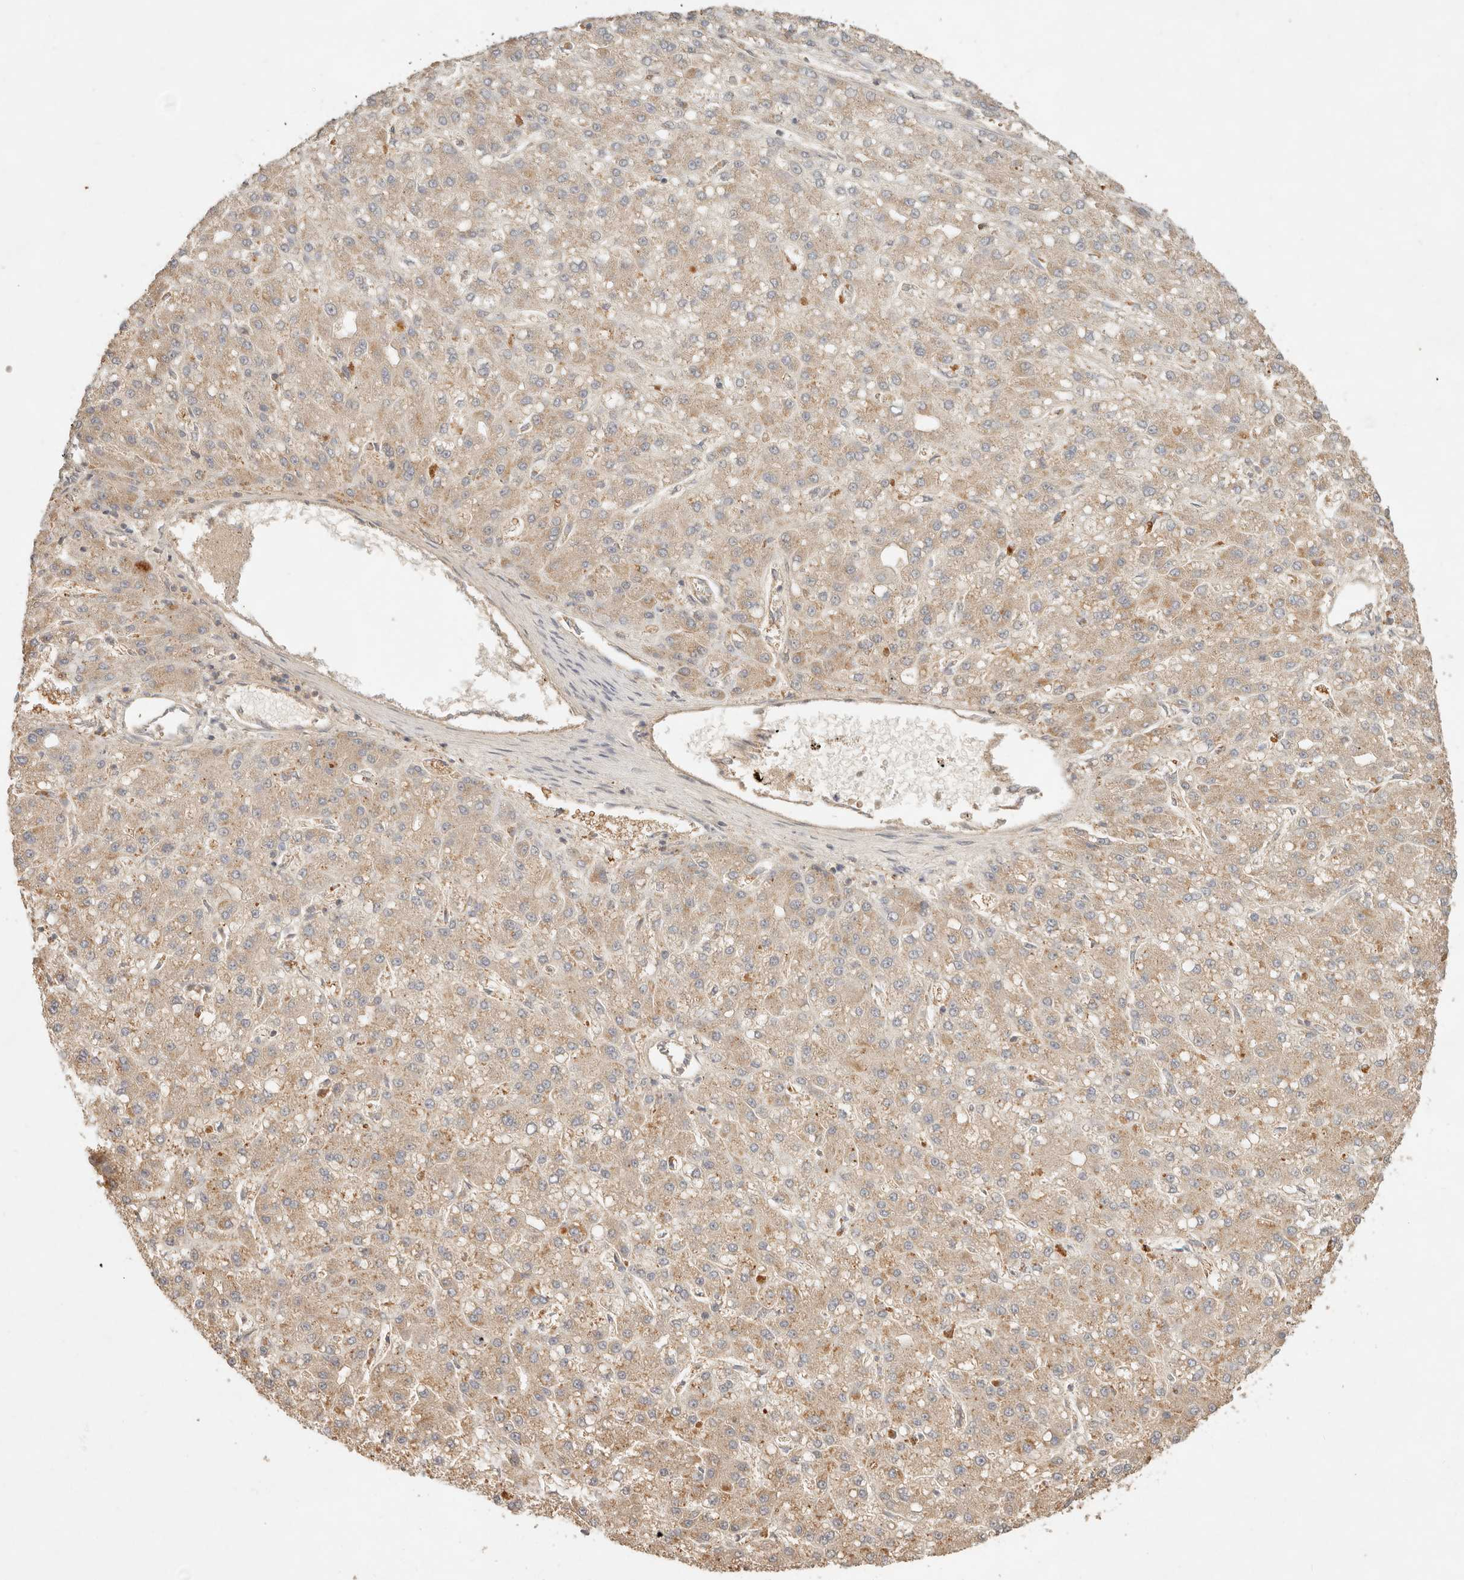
{"staining": {"intensity": "moderate", "quantity": ">75%", "location": "cytoplasmic/membranous"}, "tissue": "liver cancer", "cell_type": "Tumor cells", "image_type": "cancer", "snomed": [{"axis": "morphology", "description": "Carcinoma, Hepatocellular, NOS"}, {"axis": "topography", "description": "Liver"}], "caption": "IHC micrograph of liver cancer stained for a protein (brown), which exhibits medium levels of moderate cytoplasmic/membranous staining in approximately >75% of tumor cells.", "gene": "HECTD3", "patient": {"sex": "male", "age": 67}}